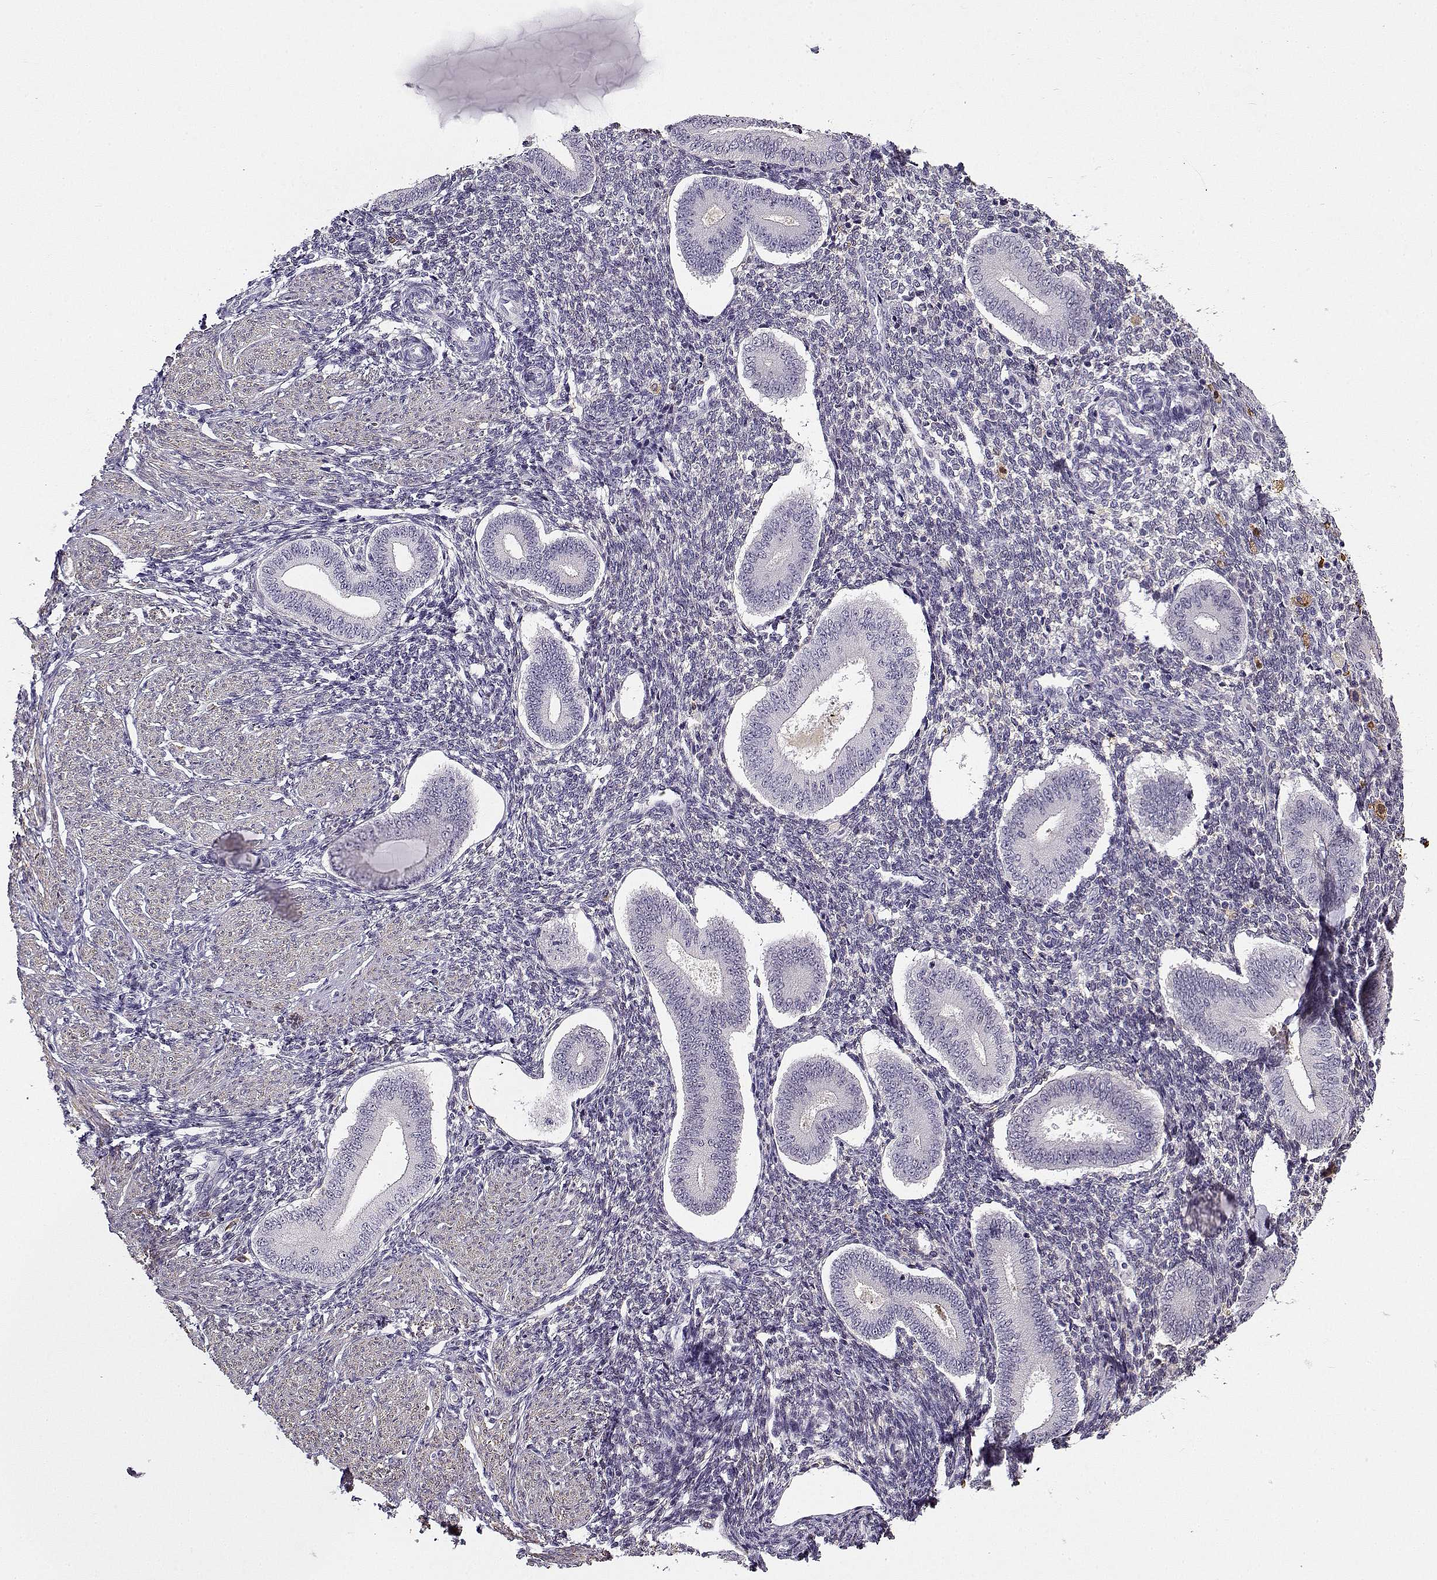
{"staining": {"intensity": "negative", "quantity": "none", "location": "none"}, "tissue": "endometrium", "cell_type": "Cells in endometrial stroma", "image_type": "normal", "snomed": [{"axis": "morphology", "description": "Normal tissue, NOS"}, {"axis": "topography", "description": "Endometrium"}], "caption": "This image is of benign endometrium stained with immunohistochemistry (IHC) to label a protein in brown with the nuclei are counter-stained blue. There is no expression in cells in endometrial stroma. (Stains: DAB (3,3'-diaminobenzidine) immunohistochemistry (IHC) with hematoxylin counter stain, Microscopy: brightfield microscopy at high magnification).", "gene": "UCP3", "patient": {"sex": "female", "age": 40}}